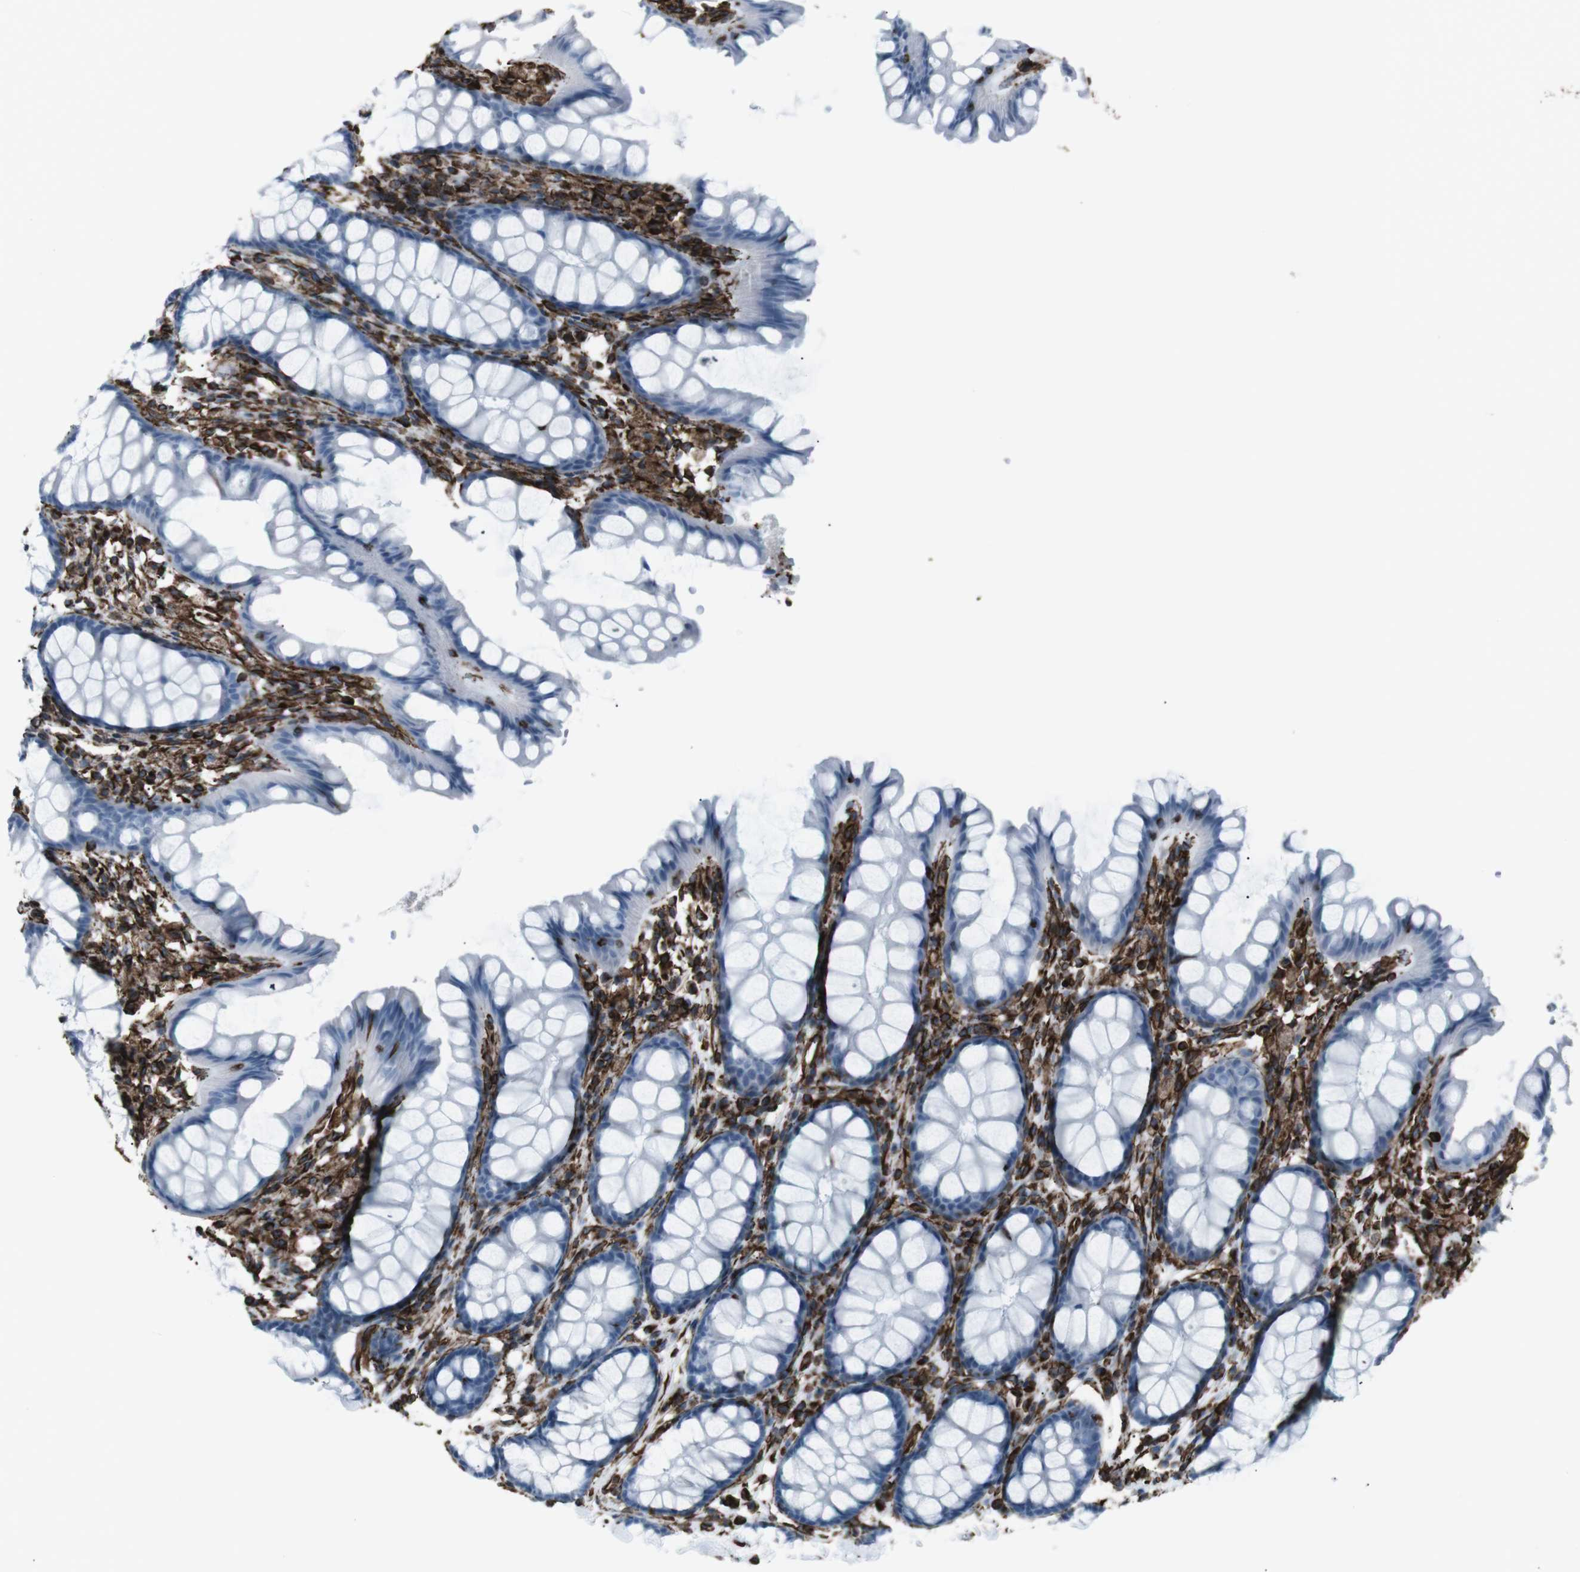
{"staining": {"intensity": "strong", "quantity": ">75%", "location": "cytoplasmic/membranous"}, "tissue": "colon", "cell_type": "Endothelial cells", "image_type": "normal", "snomed": [{"axis": "morphology", "description": "Normal tissue, NOS"}, {"axis": "topography", "description": "Colon"}], "caption": "A photomicrograph of human colon stained for a protein demonstrates strong cytoplasmic/membranous brown staining in endothelial cells. Ihc stains the protein of interest in brown and the nuclei are stained blue.", "gene": "ZDHHC6", "patient": {"sex": "female", "age": 55}}